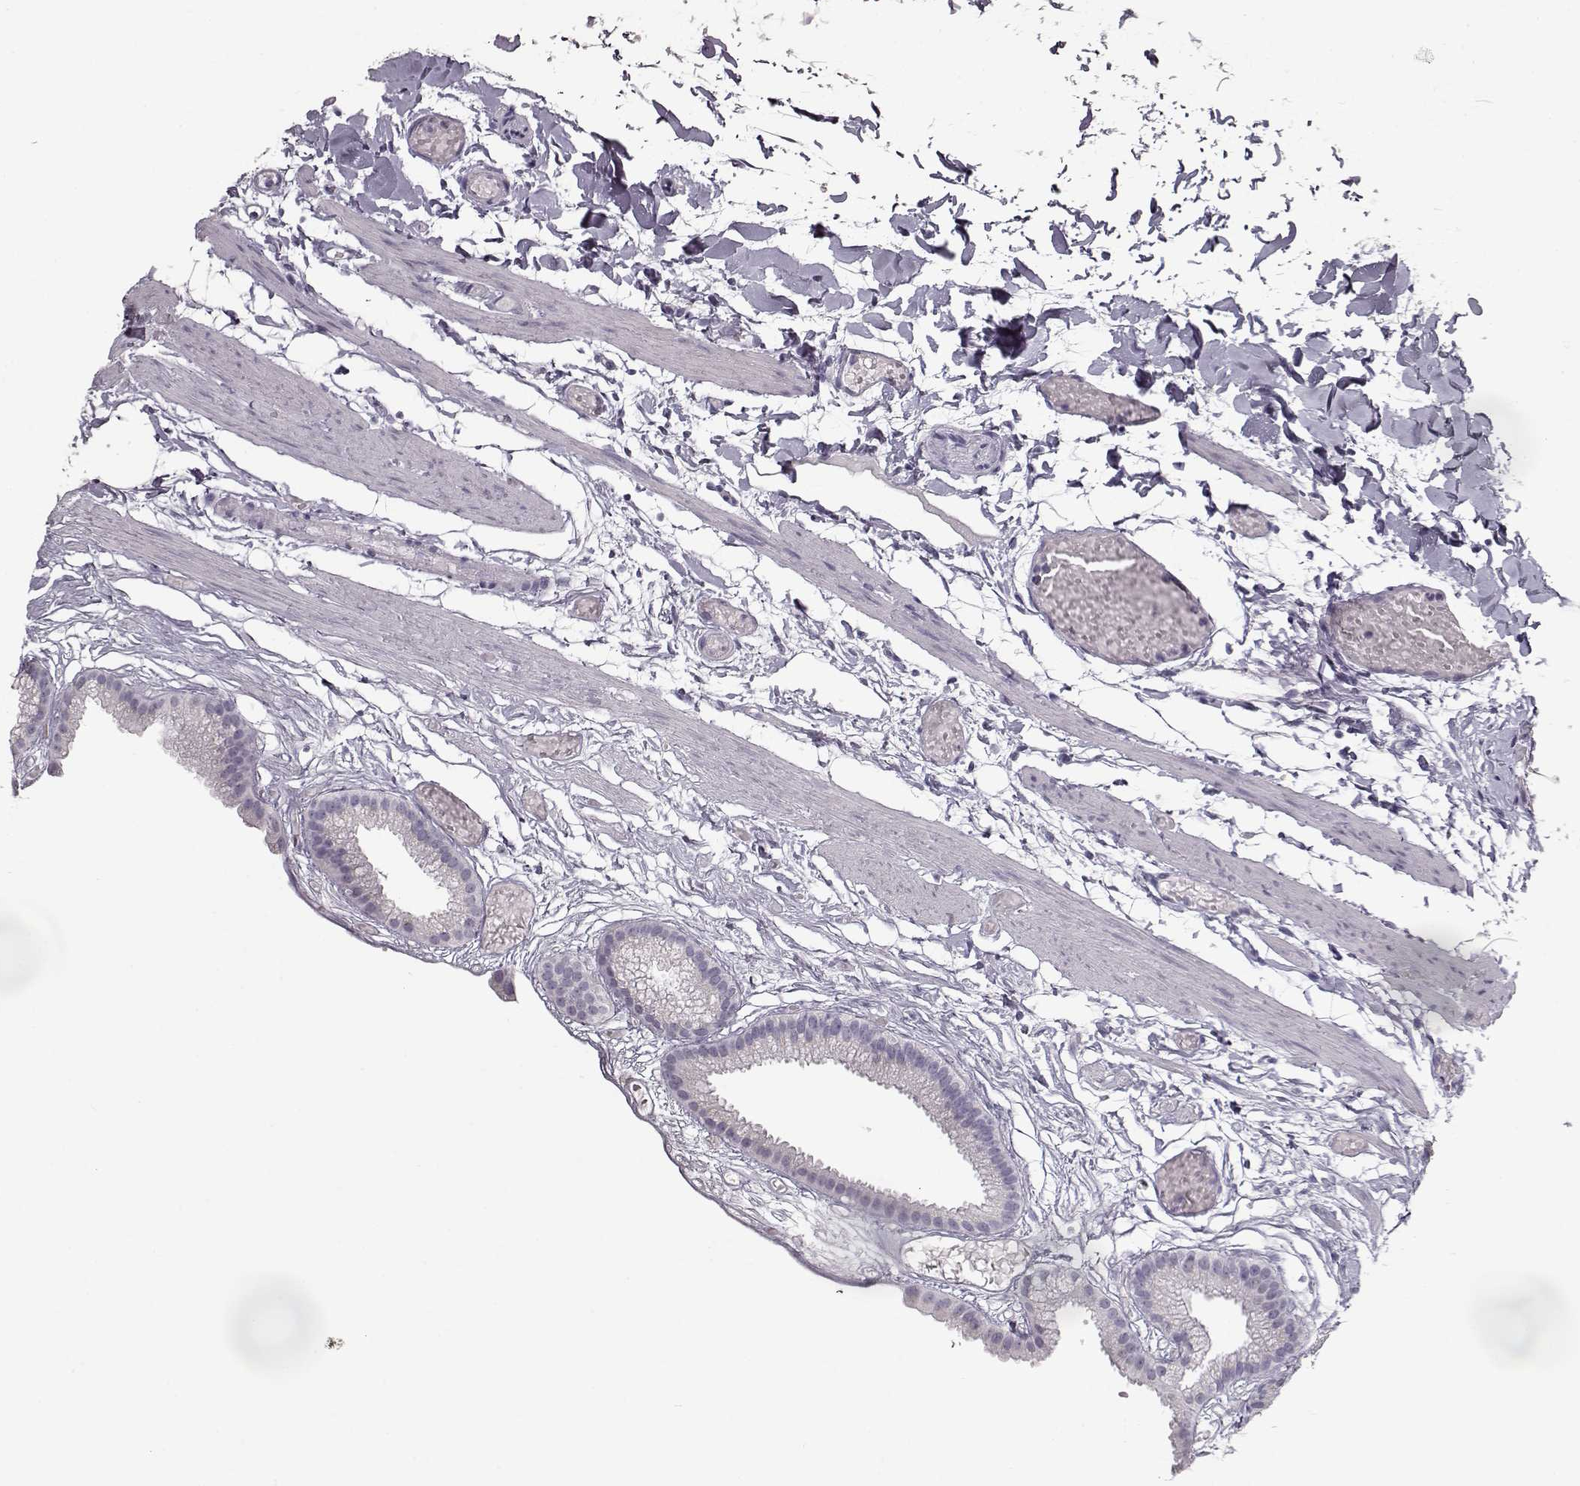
{"staining": {"intensity": "negative", "quantity": "none", "location": "none"}, "tissue": "gallbladder", "cell_type": "Glandular cells", "image_type": "normal", "snomed": [{"axis": "morphology", "description": "Normal tissue, NOS"}, {"axis": "topography", "description": "Gallbladder"}], "caption": "Immunohistochemistry (IHC) micrograph of benign gallbladder: human gallbladder stained with DAB (3,3'-diaminobenzidine) reveals no significant protein staining in glandular cells.", "gene": "SEMG2", "patient": {"sex": "female", "age": 45}}